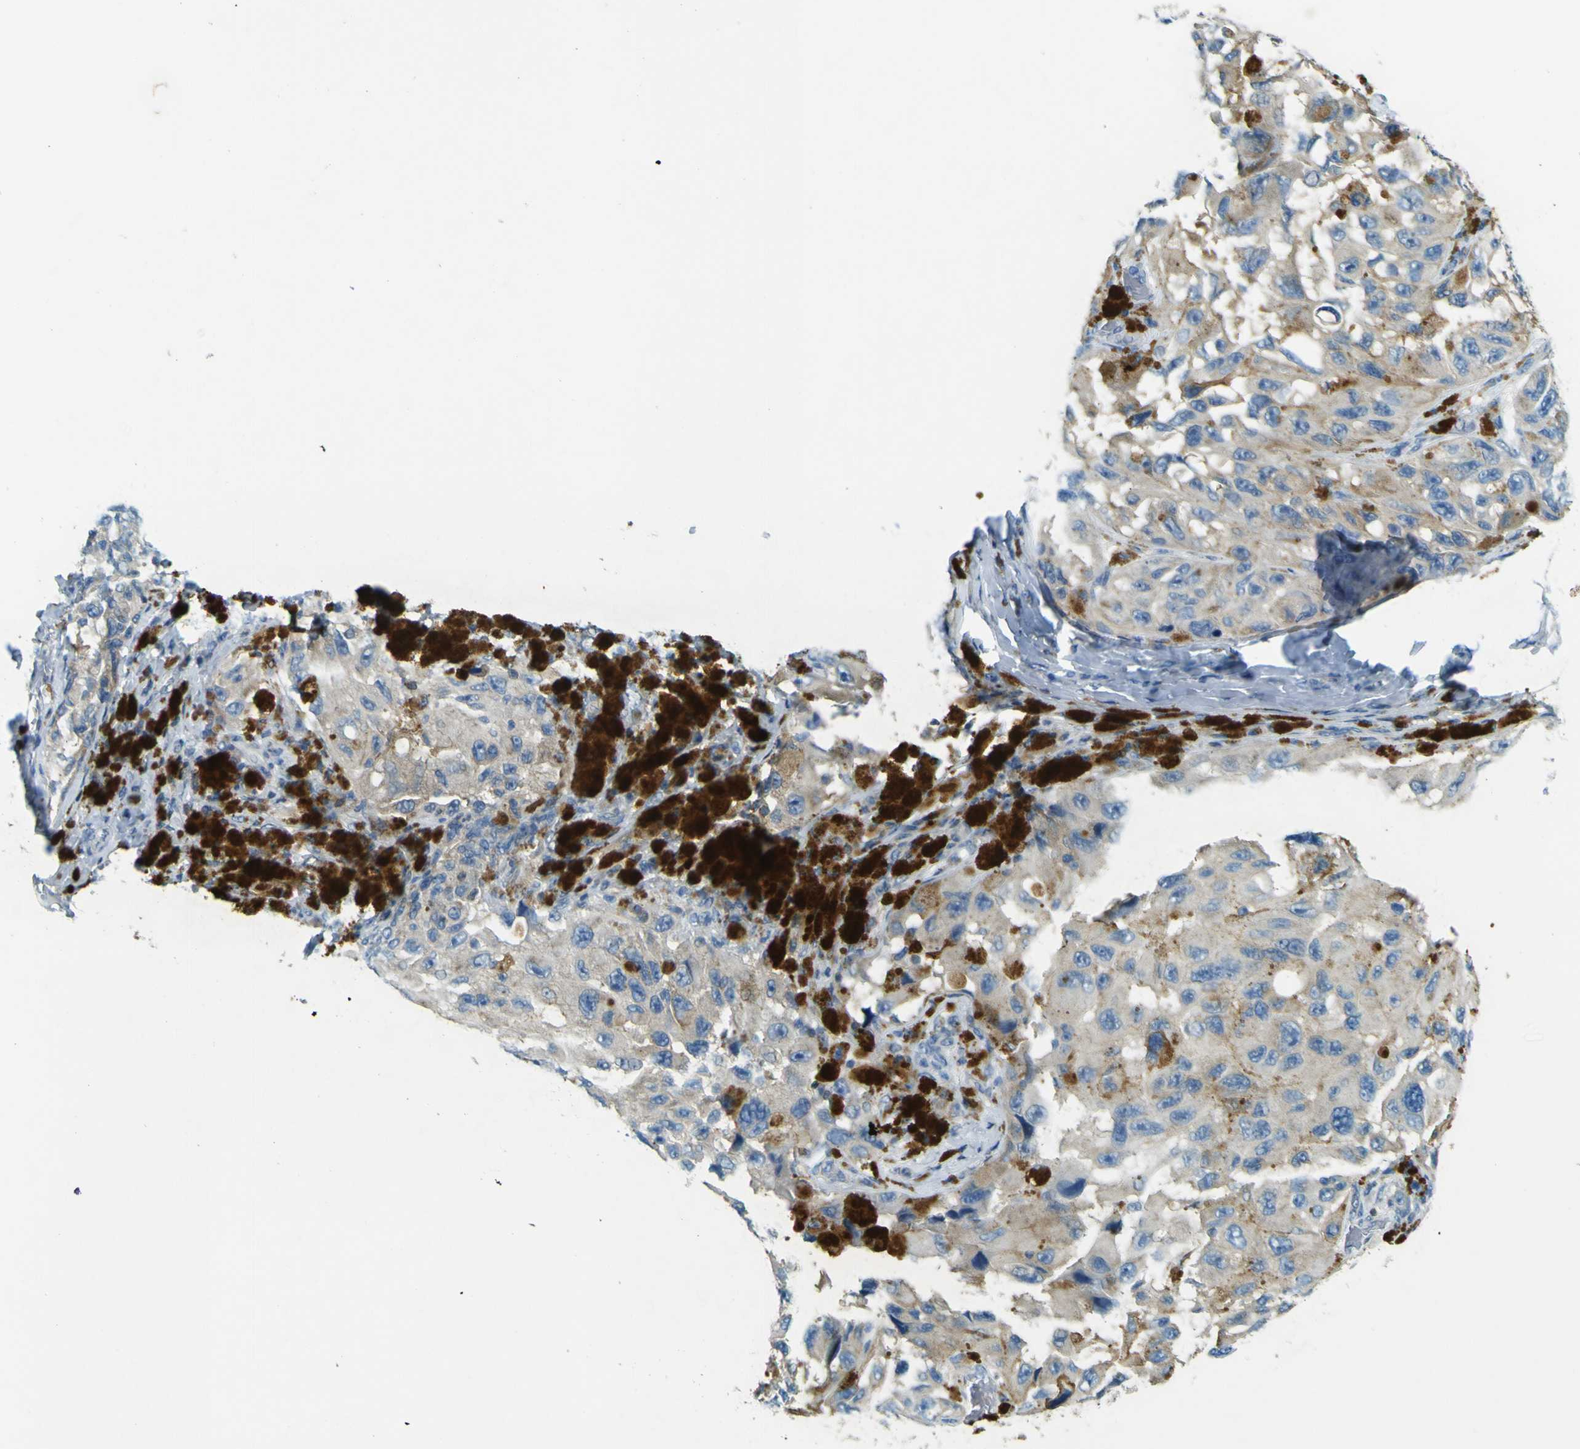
{"staining": {"intensity": "negative", "quantity": "none", "location": "none"}, "tissue": "melanoma", "cell_type": "Tumor cells", "image_type": "cancer", "snomed": [{"axis": "morphology", "description": "Malignant melanoma, NOS"}, {"axis": "topography", "description": "Skin"}], "caption": "Tumor cells show no significant staining in melanoma.", "gene": "SORCS1", "patient": {"sex": "female", "age": 73}}